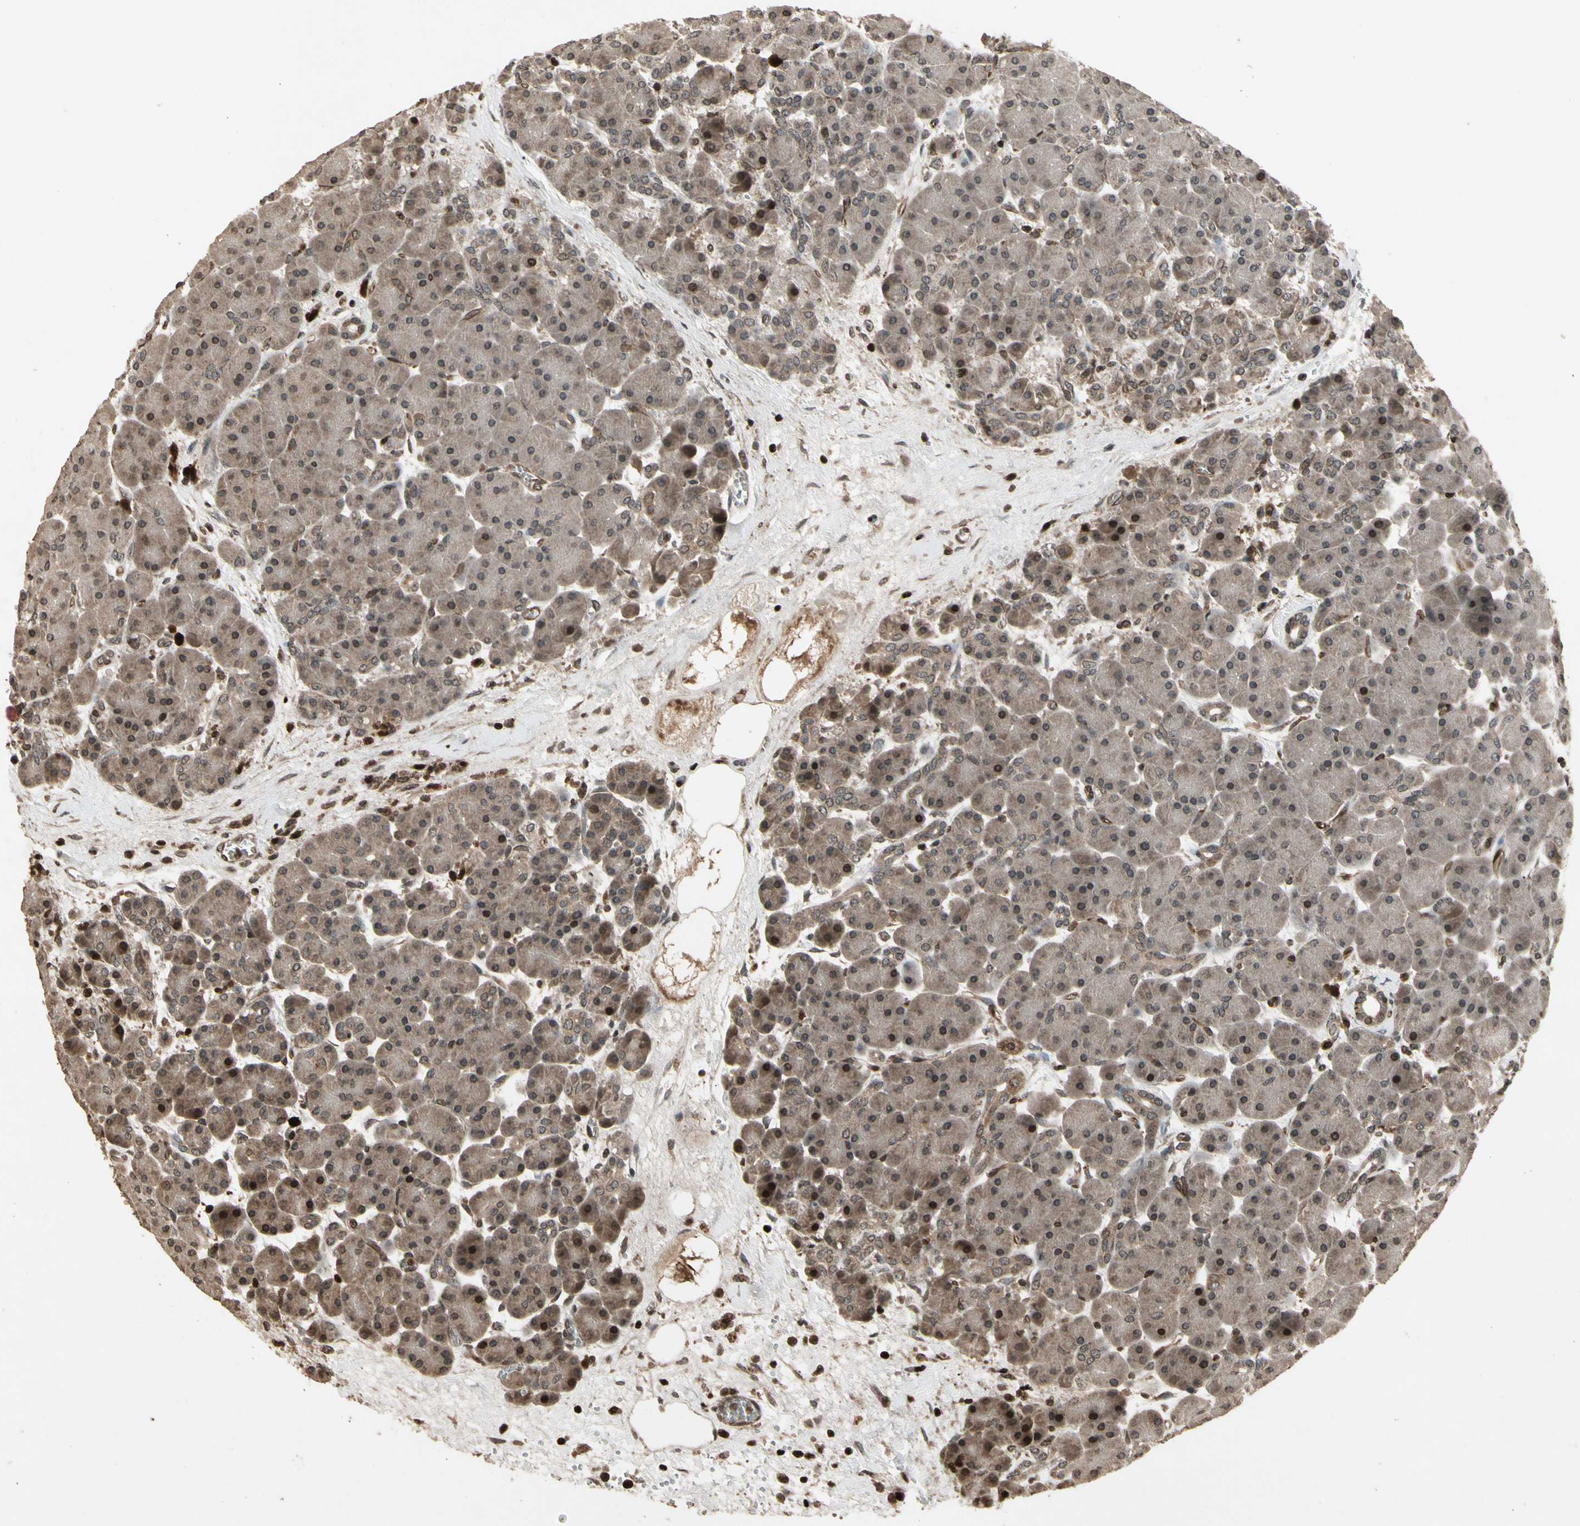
{"staining": {"intensity": "strong", "quantity": "25%-75%", "location": "nuclear"}, "tissue": "pancreas", "cell_type": "Exocrine glandular cells", "image_type": "normal", "snomed": [{"axis": "morphology", "description": "Normal tissue, NOS"}, {"axis": "topography", "description": "Pancreas"}], "caption": "Brown immunohistochemical staining in benign human pancreas exhibits strong nuclear staining in about 25%-75% of exocrine glandular cells. Using DAB (brown) and hematoxylin (blue) stains, captured at high magnification using brightfield microscopy.", "gene": "GLRX", "patient": {"sex": "male", "age": 66}}